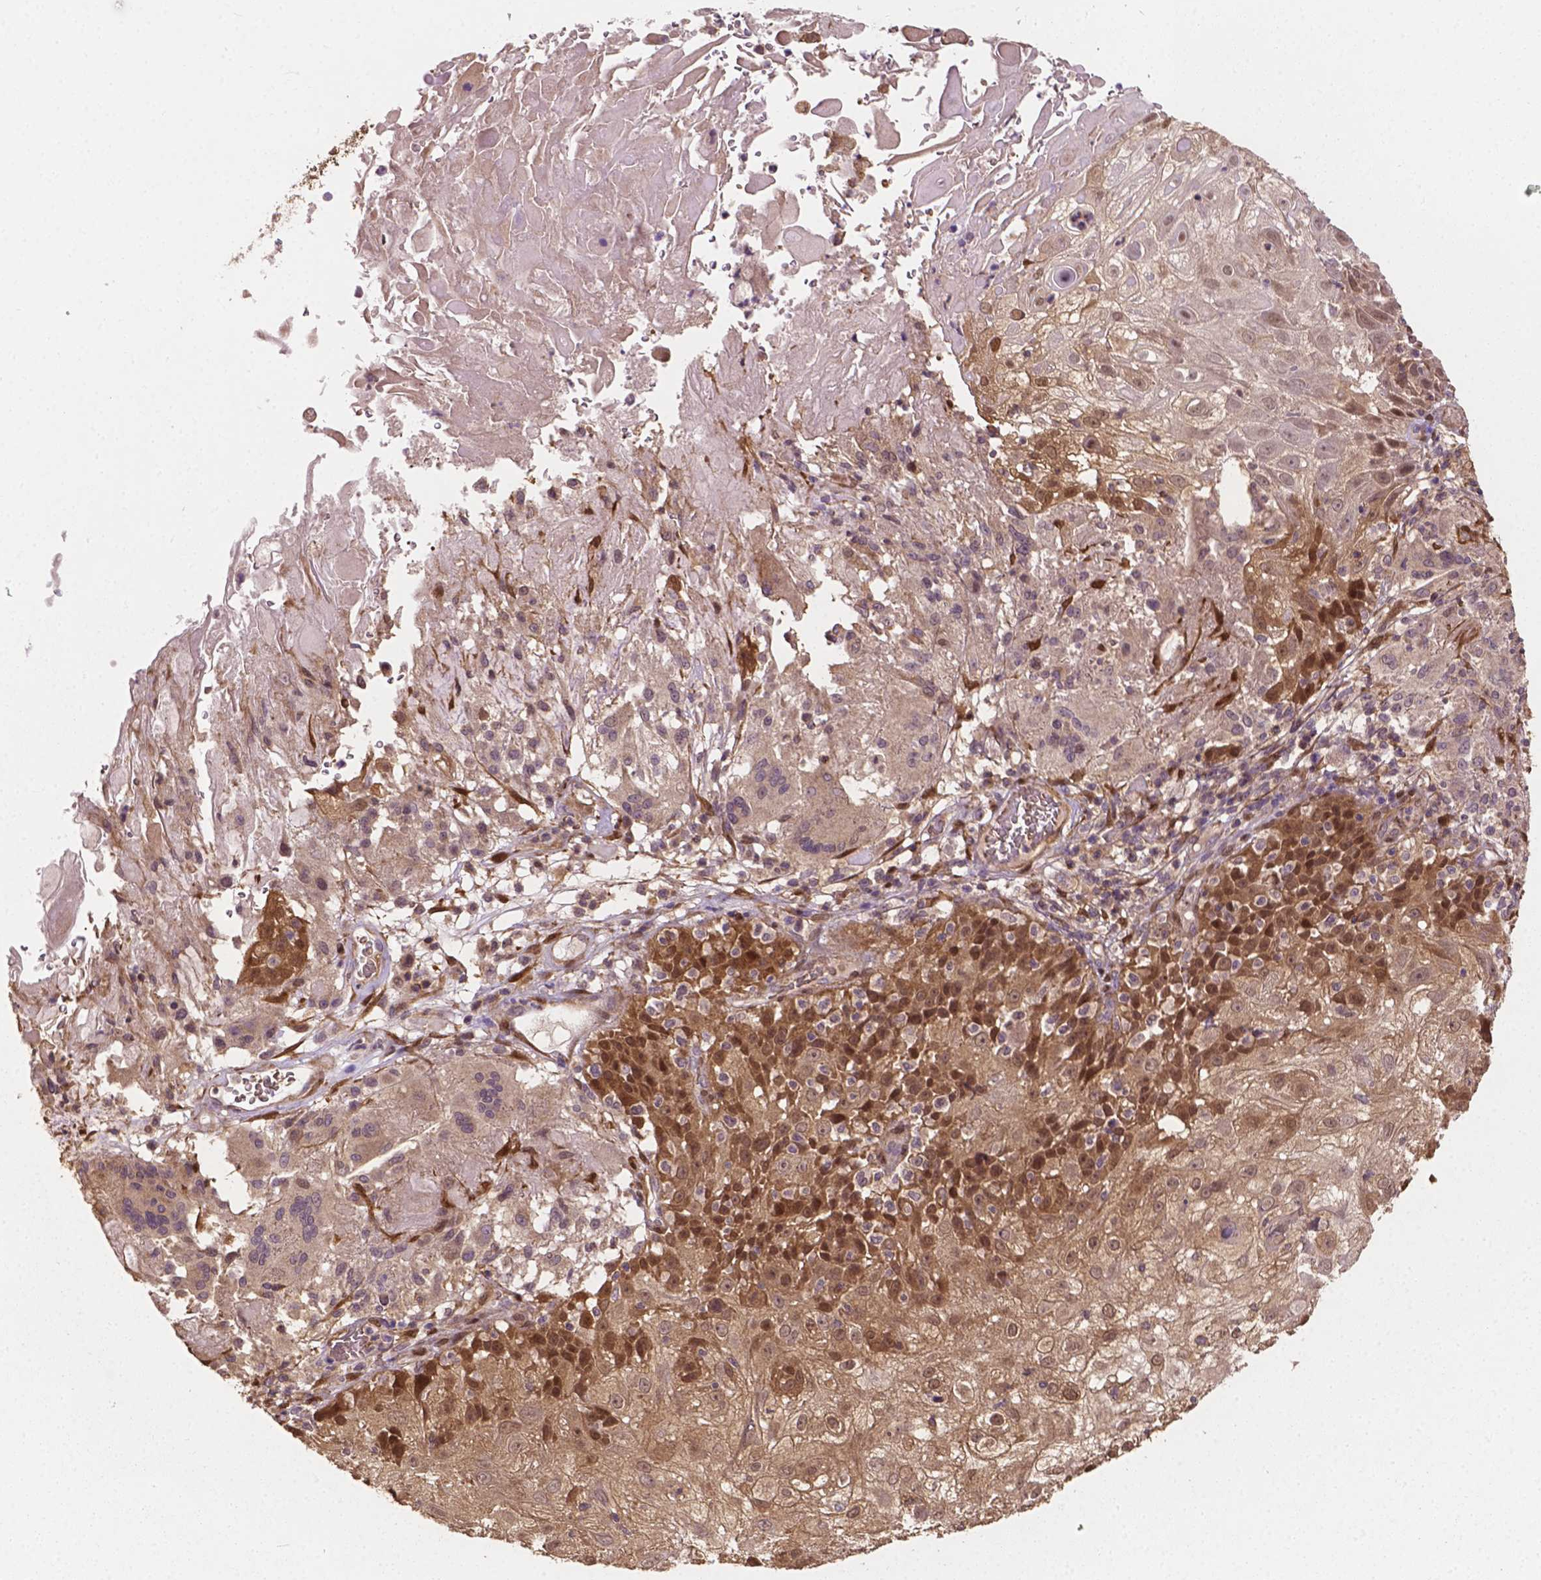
{"staining": {"intensity": "weak", "quantity": "25%-75%", "location": "cytoplasmic/membranous,nuclear"}, "tissue": "skin cancer", "cell_type": "Tumor cells", "image_type": "cancer", "snomed": [{"axis": "morphology", "description": "Normal tissue, NOS"}, {"axis": "morphology", "description": "Squamous cell carcinoma, NOS"}, {"axis": "topography", "description": "Skin"}], "caption": "High-magnification brightfield microscopy of squamous cell carcinoma (skin) stained with DAB (brown) and counterstained with hematoxylin (blue). tumor cells exhibit weak cytoplasmic/membranous and nuclear positivity is seen in approximately25%-75% of cells. (brown staining indicates protein expression, while blue staining denotes nuclei).", "gene": "YAP1", "patient": {"sex": "female", "age": 83}}